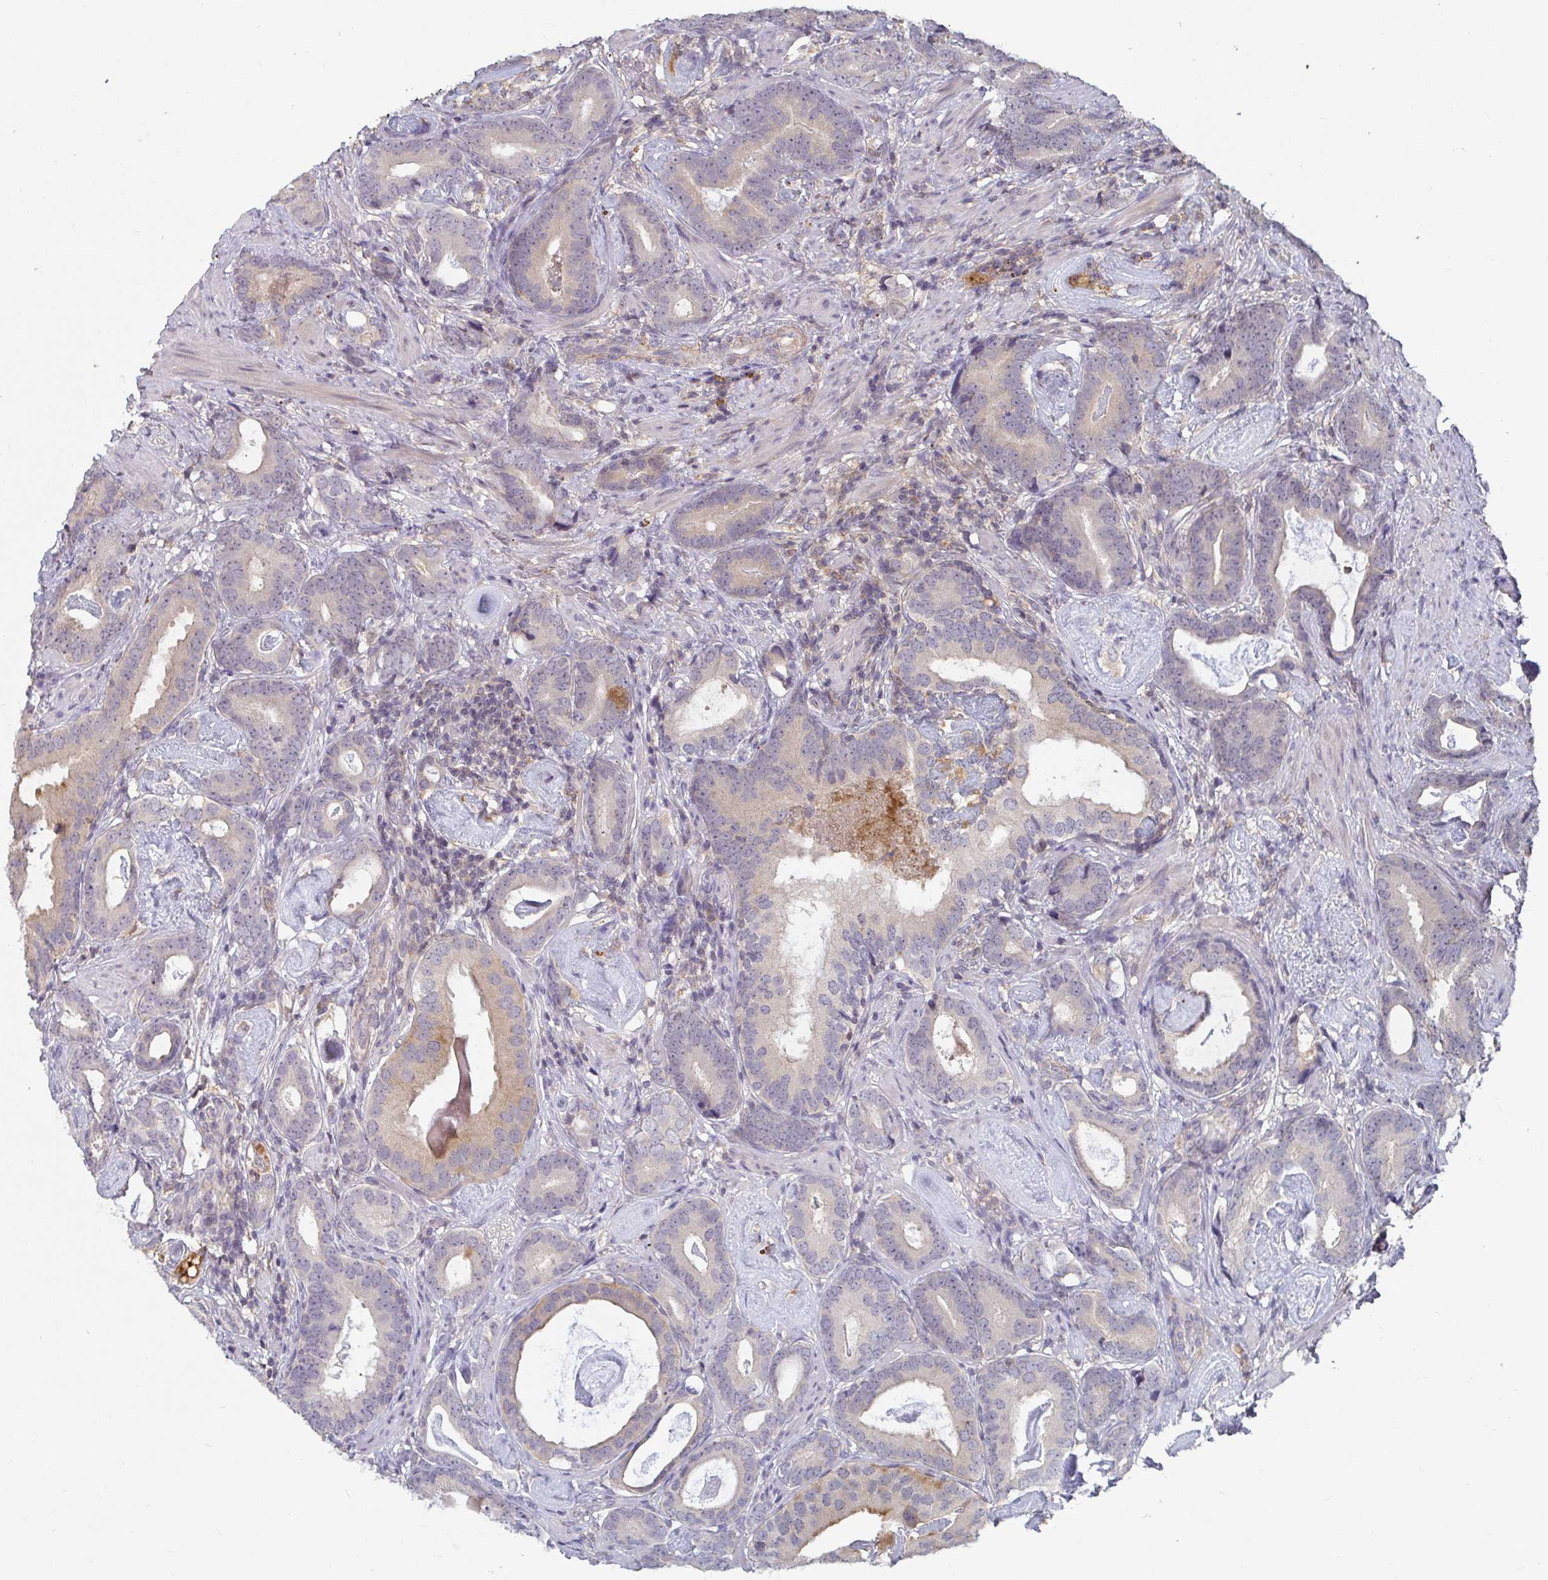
{"staining": {"intensity": "weak", "quantity": "<25%", "location": "cytoplasmic/membranous"}, "tissue": "prostate cancer", "cell_type": "Tumor cells", "image_type": "cancer", "snomed": [{"axis": "morphology", "description": "Adenocarcinoma, Low grade"}, {"axis": "topography", "description": "Prostate and seminal vesicle, NOS"}], "caption": "Tumor cells are negative for brown protein staining in prostate cancer.", "gene": "CDH18", "patient": {"sex": "male", "age": 71}}